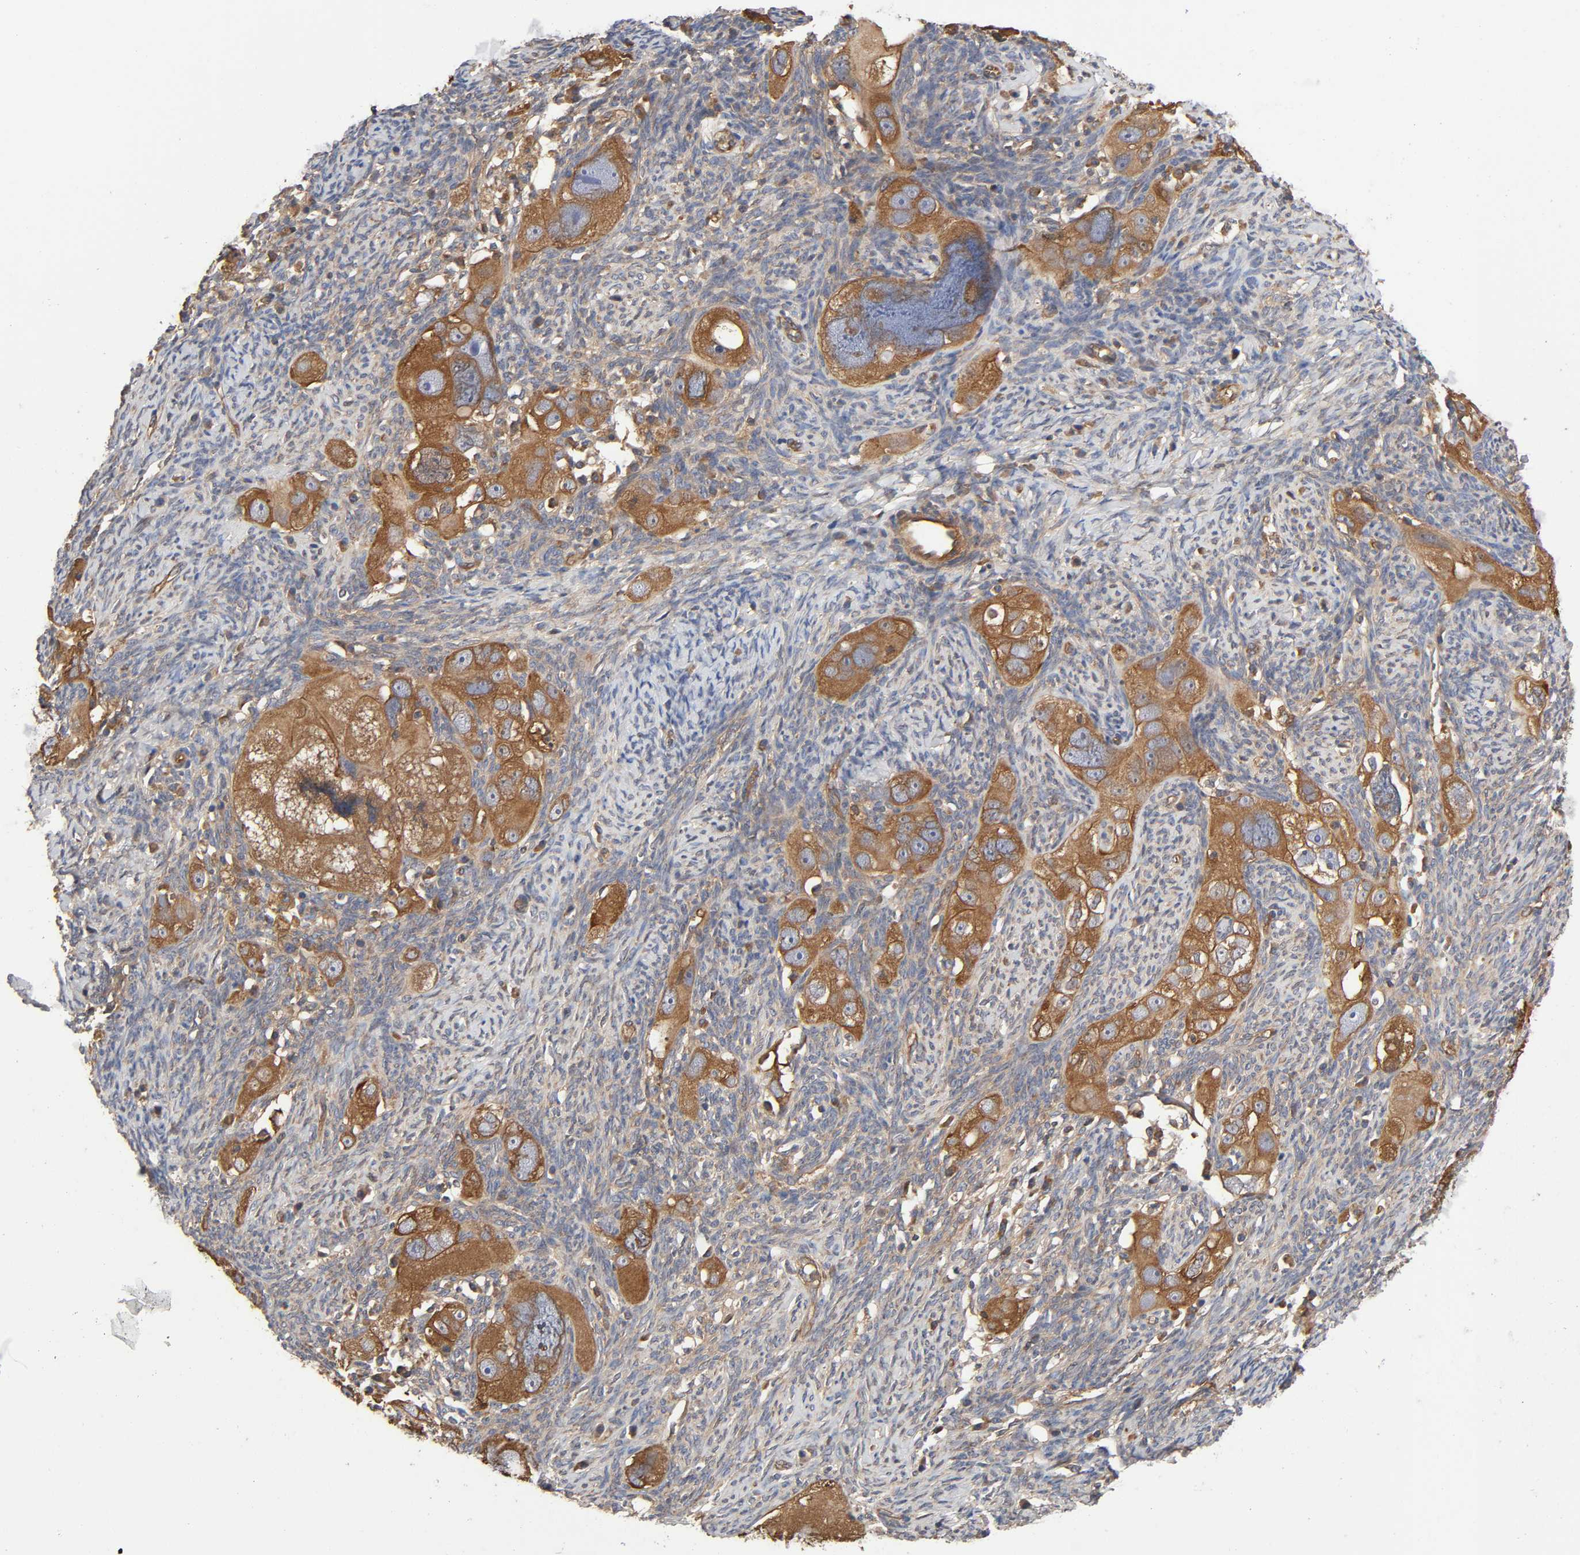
{"staining": {"intensity": "moderate", "quantity": ">75%", "location": "cytoplasmic/membranous"}, "tissue": "ovarian cancer", "cell_type": "Tumor cells", "image_type": "cancer", "snomed": [{"axis": "morphology", "description": "Normal tissue, NOS"}, {"axis": "morphology", "description": "Cystadenocarcinoma, serous, NOS"}, {"axis": "topography", "description": "Ovary"}], "caption": "Ovarian cancer (serous cystadenocarcinoma) tissue displays moderate cytoplasmic/membranous staining in approximately >75% of tumor cells", "gene": "LAMTOR2", "patient": {"sex": "female", "age": 62}}